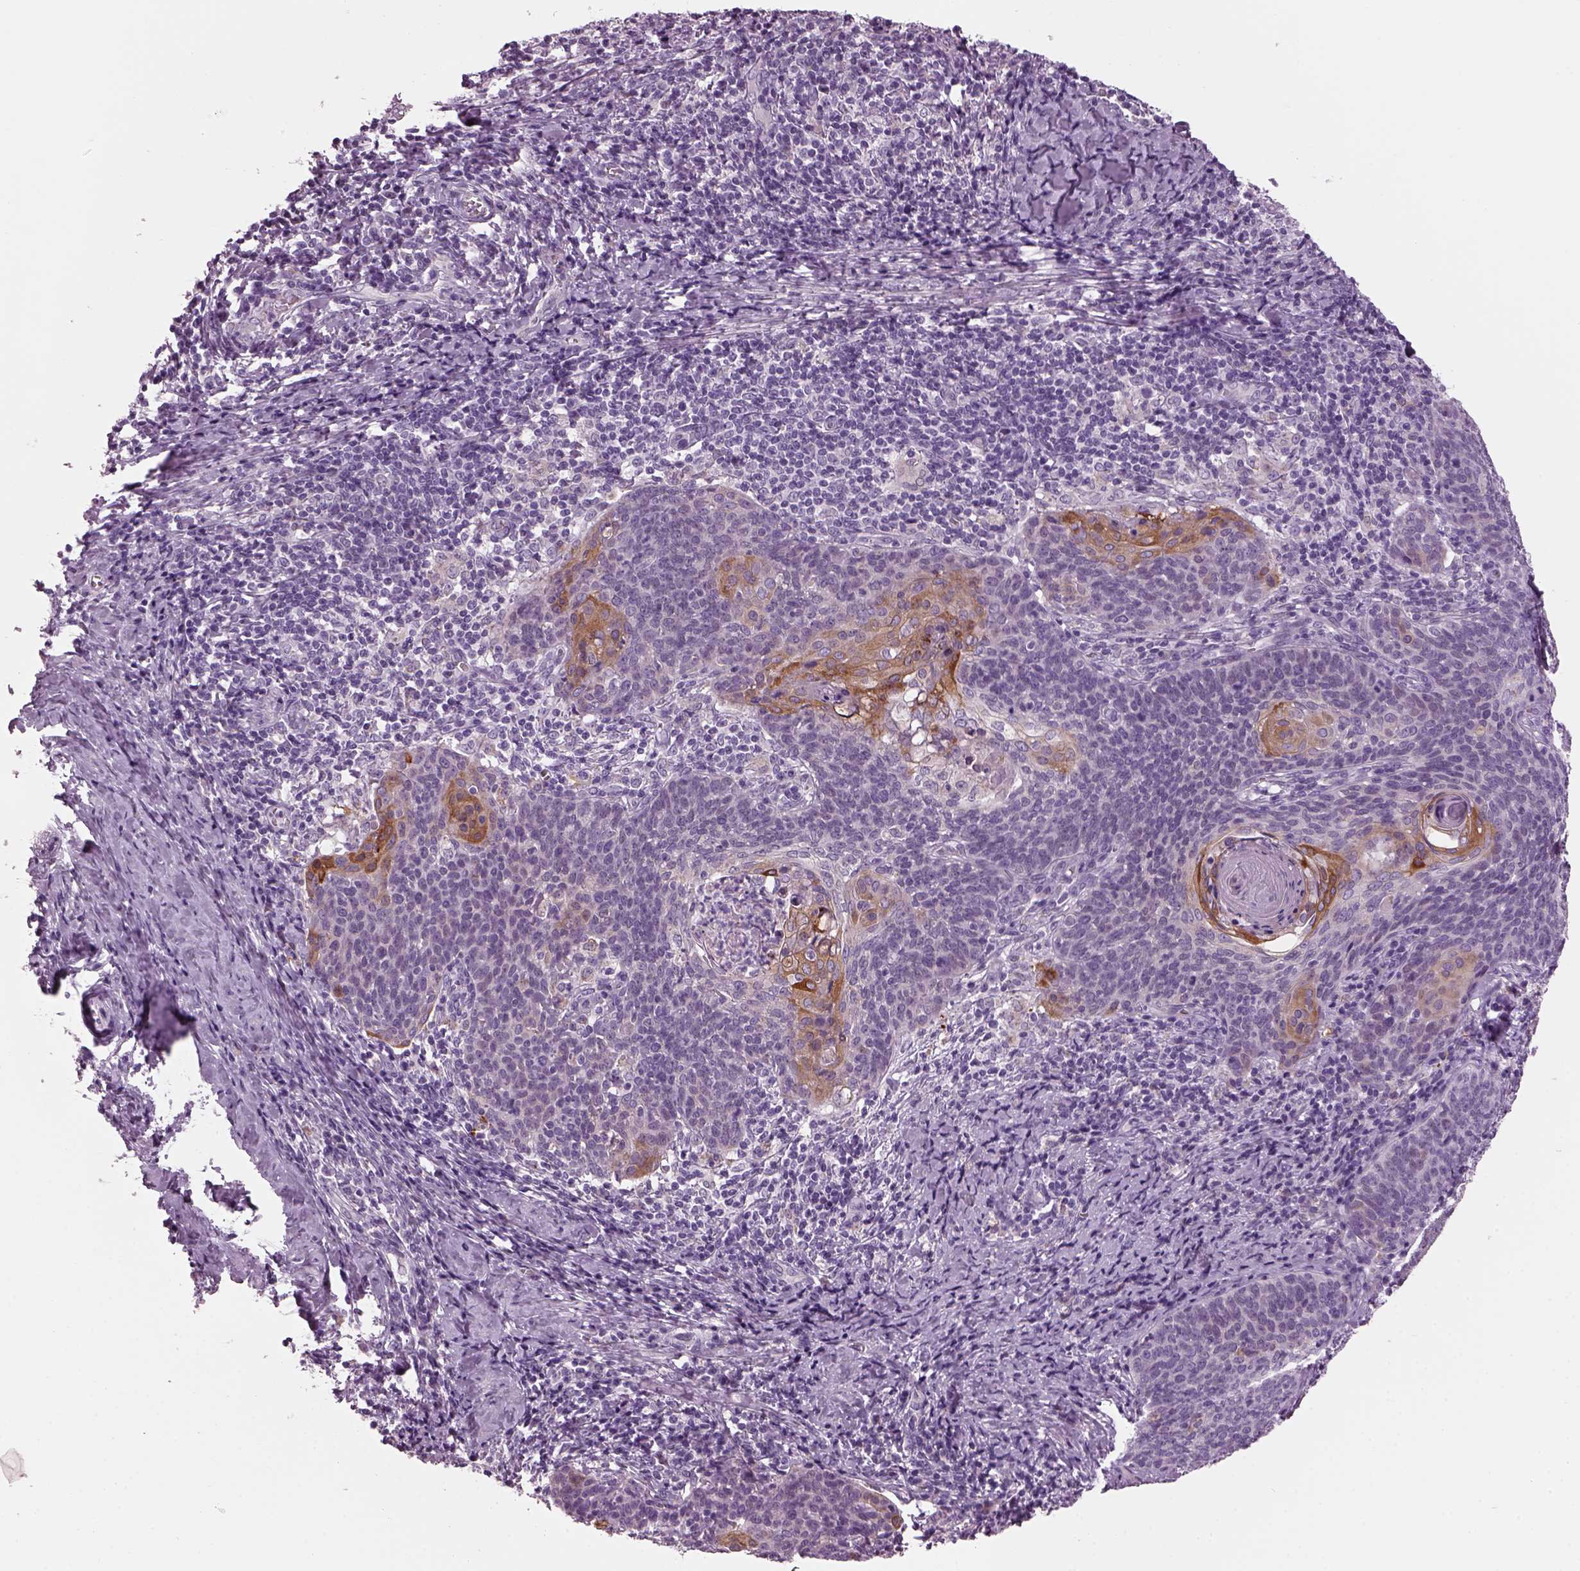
{"staining": {"intensity": "negative", "quantity": "none", "location": "none"}, "tissue": "cervical cancer", "cell_type": "Tumor cells", "image_type": "cancer", "snomed": [{"axis": "morphology", "description": "Normal tissue, NOS"}, {"axis": "morphology", "description": "Squamous cell carcinoma, NOS"}, {"axis": "topography", "description": "Cervix"}], "caption": "IHC histopathology image of neoplastic tissue: human cervical cancer stained with DAB (3,3'-diaminobenzidine) shows no significant protein staining in tumor cells.", "gene": "PRR9", "patient": {"sex": "female", "age": 39}}